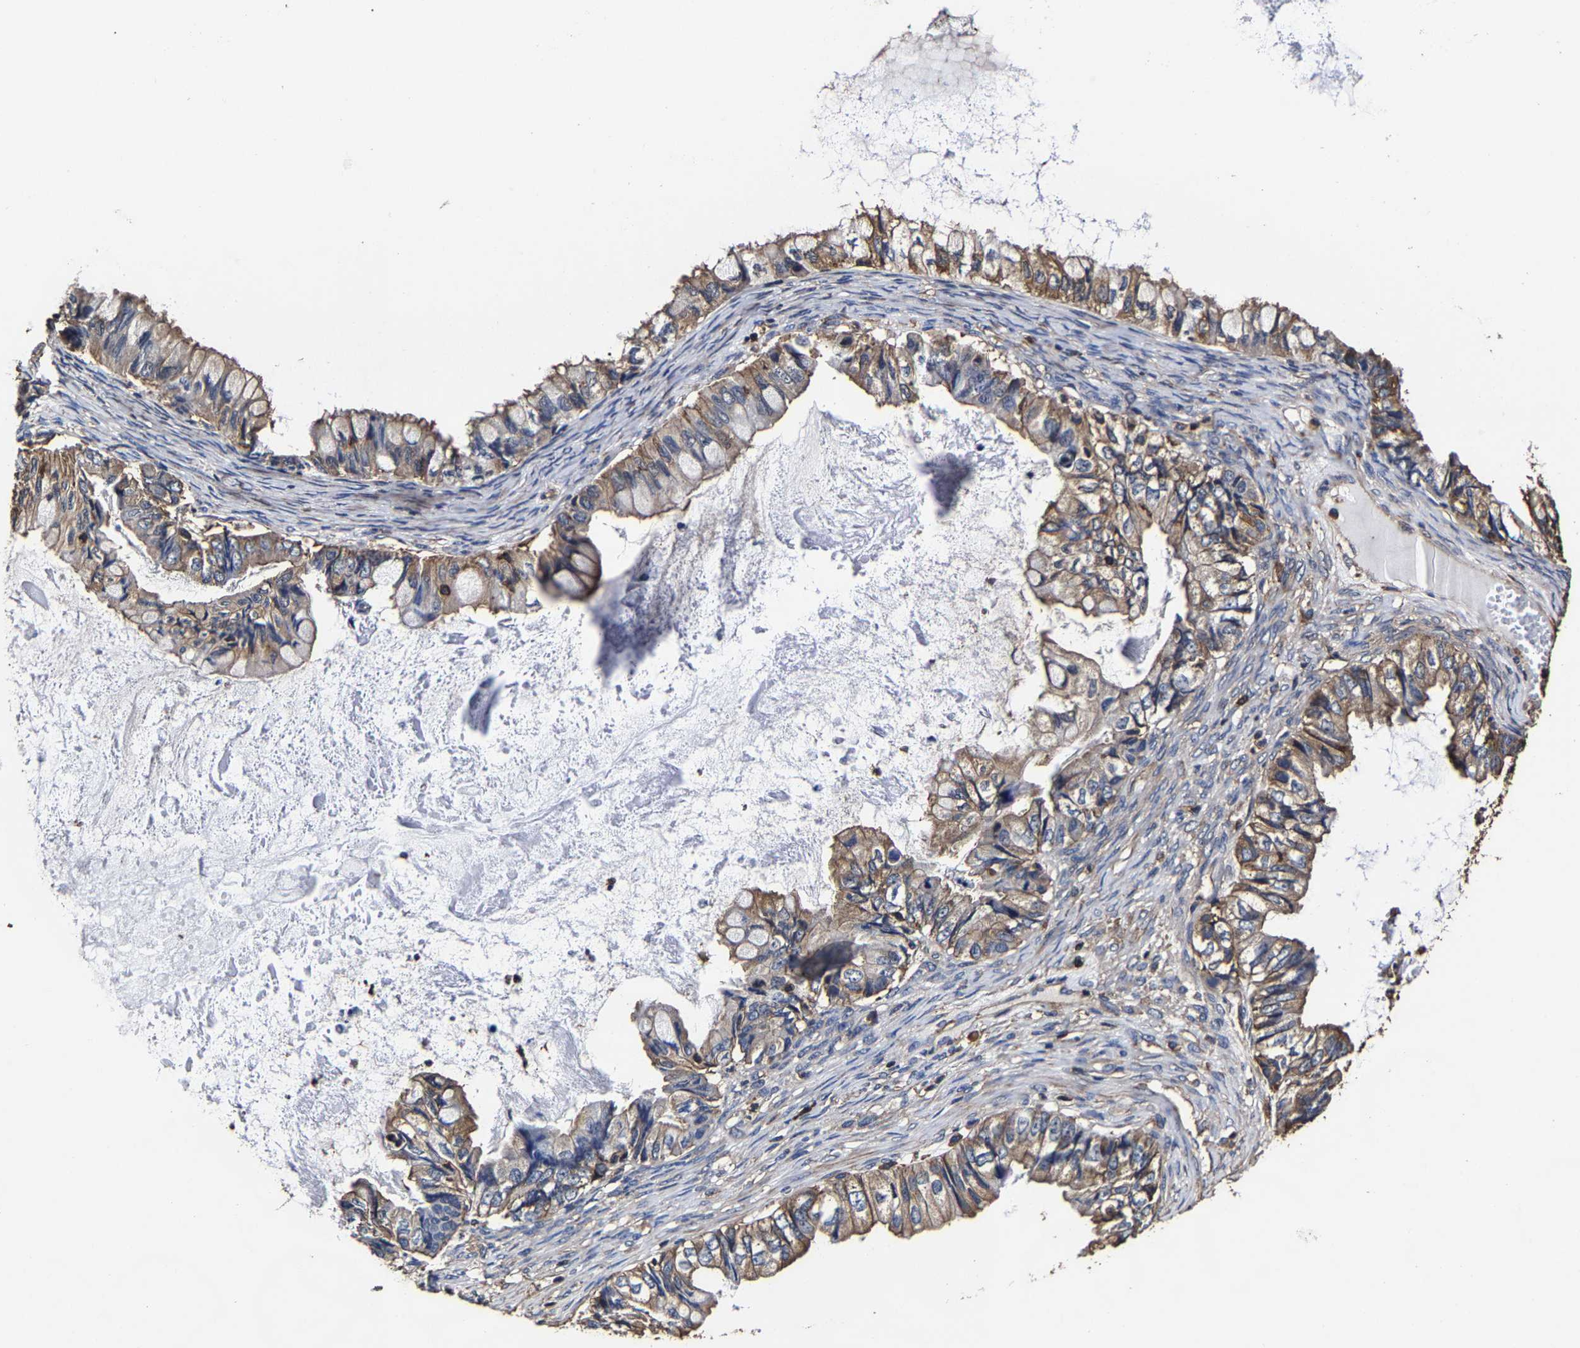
{"staining": {"intensity": "weak", "quantity": ">75%", "location": "cytoplasmic/membranous"}, "tissue": "ovarian cancer", "cell_type": "Tumor cells", "image_type": "cancer", "snomed": [{"axis": "morphology", "description": "Cystadenocarcinoma, mucinous, NOS"}, {"axis": "topography", "description": "Ovary"}], "caption": "Immunohistochemical staining of human mucinous cystadenocarcinoma (ovarian) shows low levels of weak cytoplasmic/membranous protein expression in approximately >75% of tumor cells. The protein of interest is shown in brown color, while the nuclei are stained blue.", "gene": "SSH3", "patient": {"sex": "female", "age": 80}}